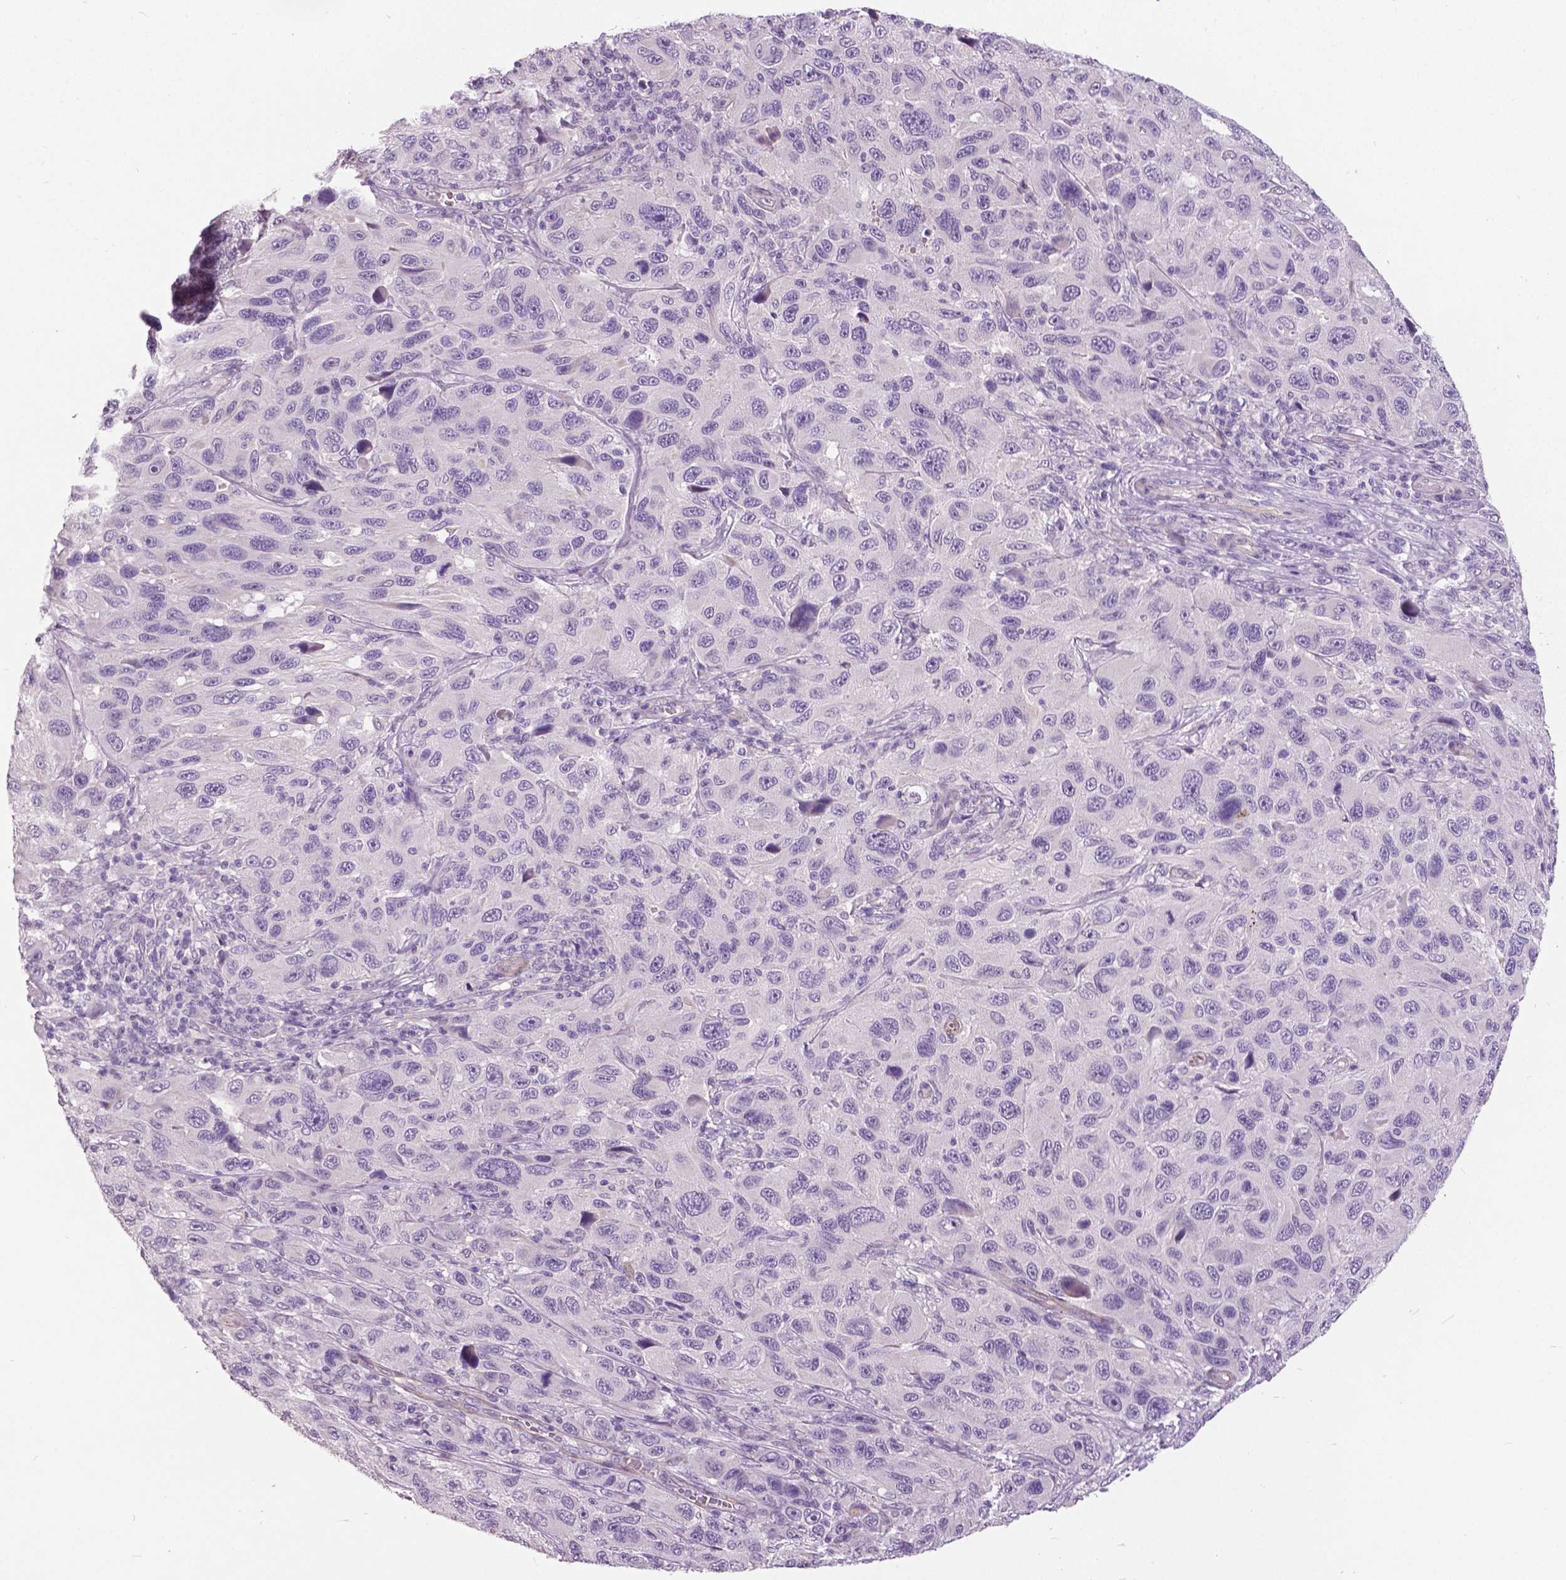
{"staining": {"intensity": "negative", "quantity": "none", "location": "none"}, "tissue": "melanoma", "cell_type": "Tumor cells", "image_type": "cancer", "snomed": [{"axis": "morphology", "description": "Malignant melanoma, NOS"}, {"axis": "topography", "description": "Skin"}], "caption": "High power microscopy micrograph of an IHC histopathology image of melanoma, revealing no significant expression in tumor cells.", "gene": "FOXA1", "patient": {"sex": "male", "age": 53}}